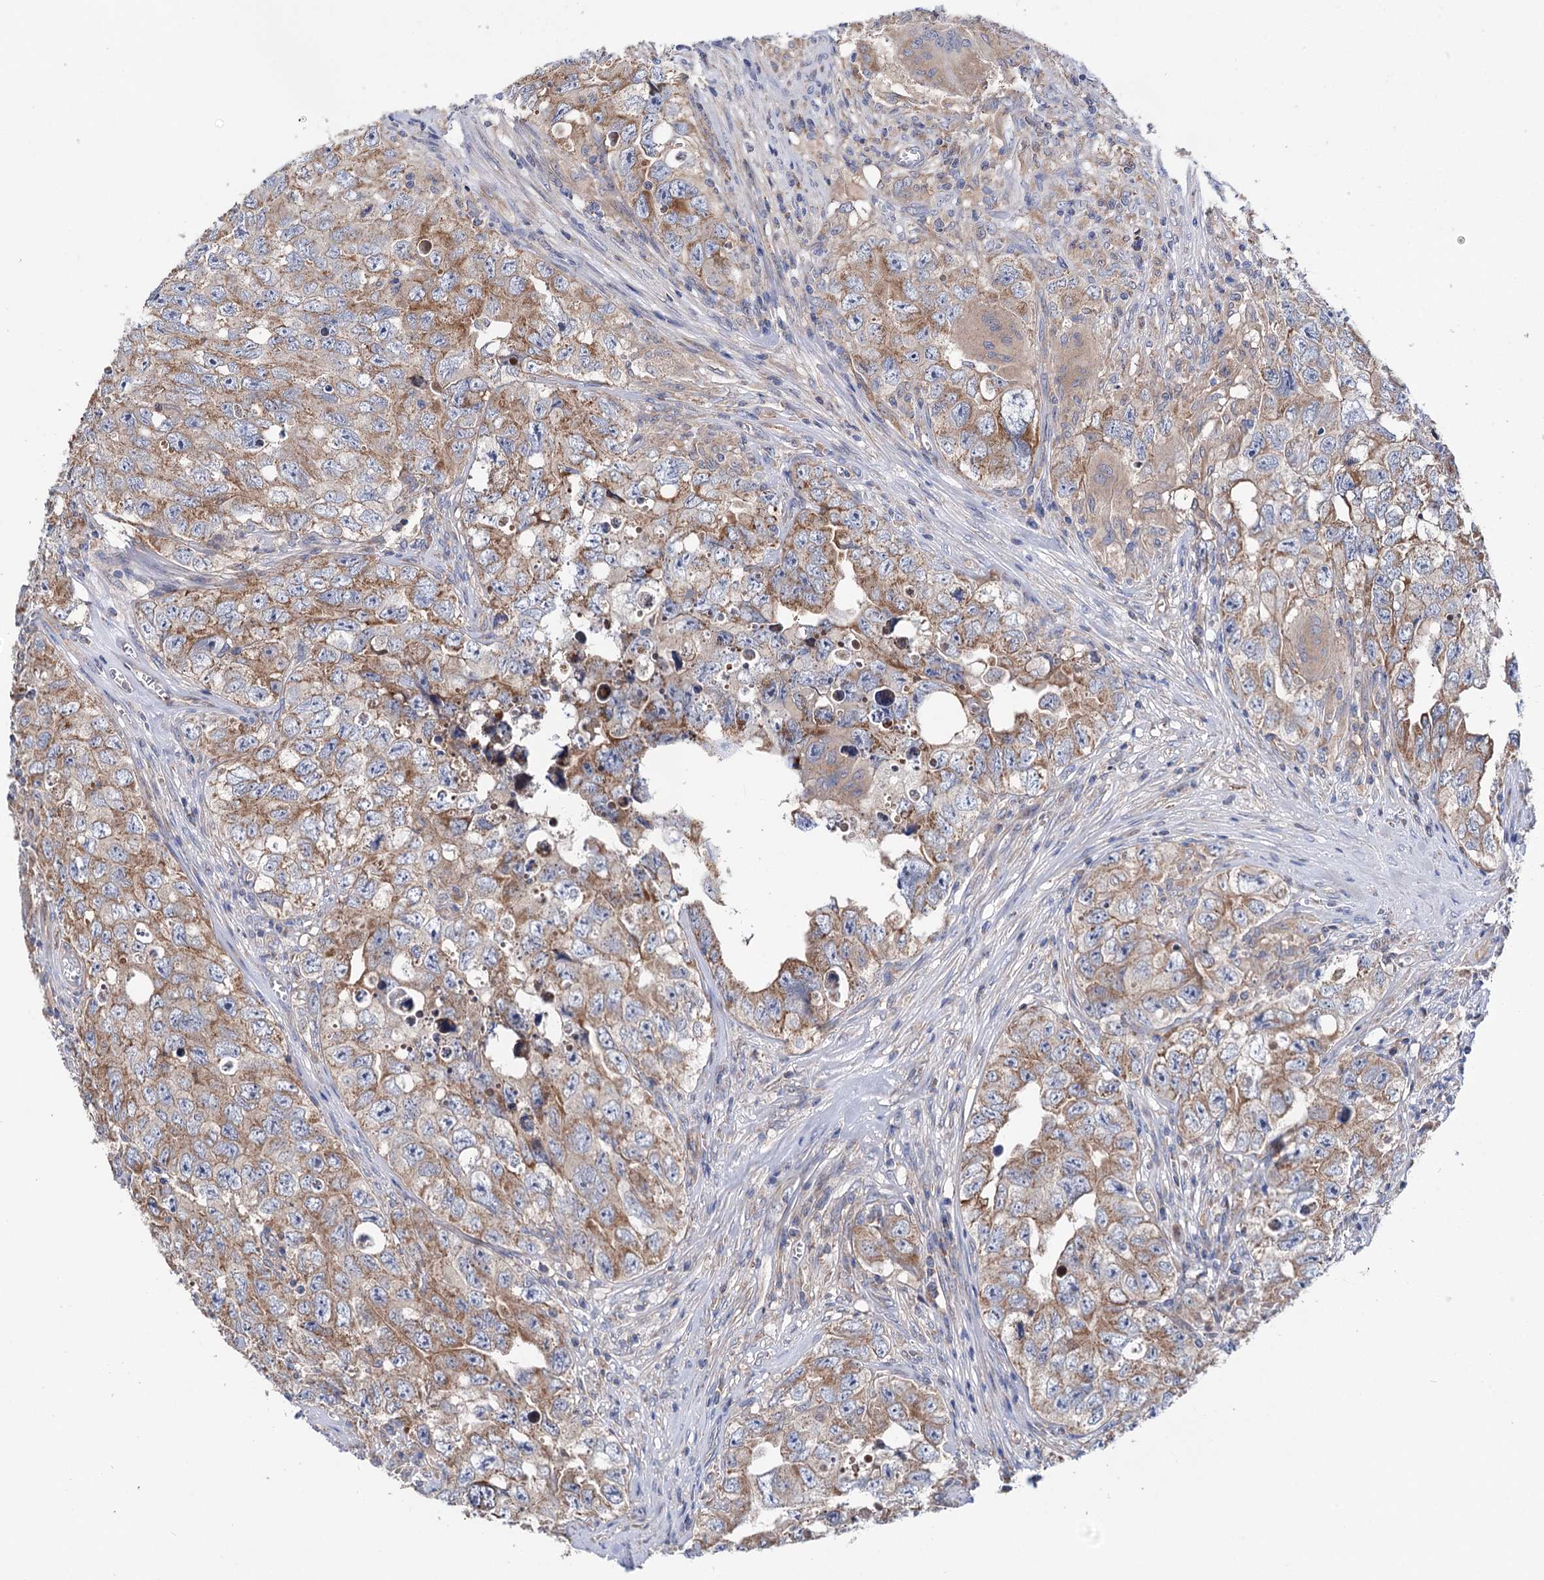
{"staining": {"intensity": "moderate", "quantity": ">75%", "location": "cytoplasmic/membranous"}, "tissue": "testis cancer", "cell_type": "Tumor cells", "image_type": "cancer", "snomed": [{"axis": "morphology", "description": "Seminoma, NOS"}, {"axis": "morphology", "description": "Carcinoma, Embryonal, NOS"}, {"axis": "topography", "description": "Testis"}], "caption": "Embryonal carcinoma (testis) stained for a protein (brown) shows moderate cytoplasmic/membranous positive positivity in approximately >75% of tumor cells.", "gene": "SUCLA2", "patient": {"sex": "male", "age": 43}}